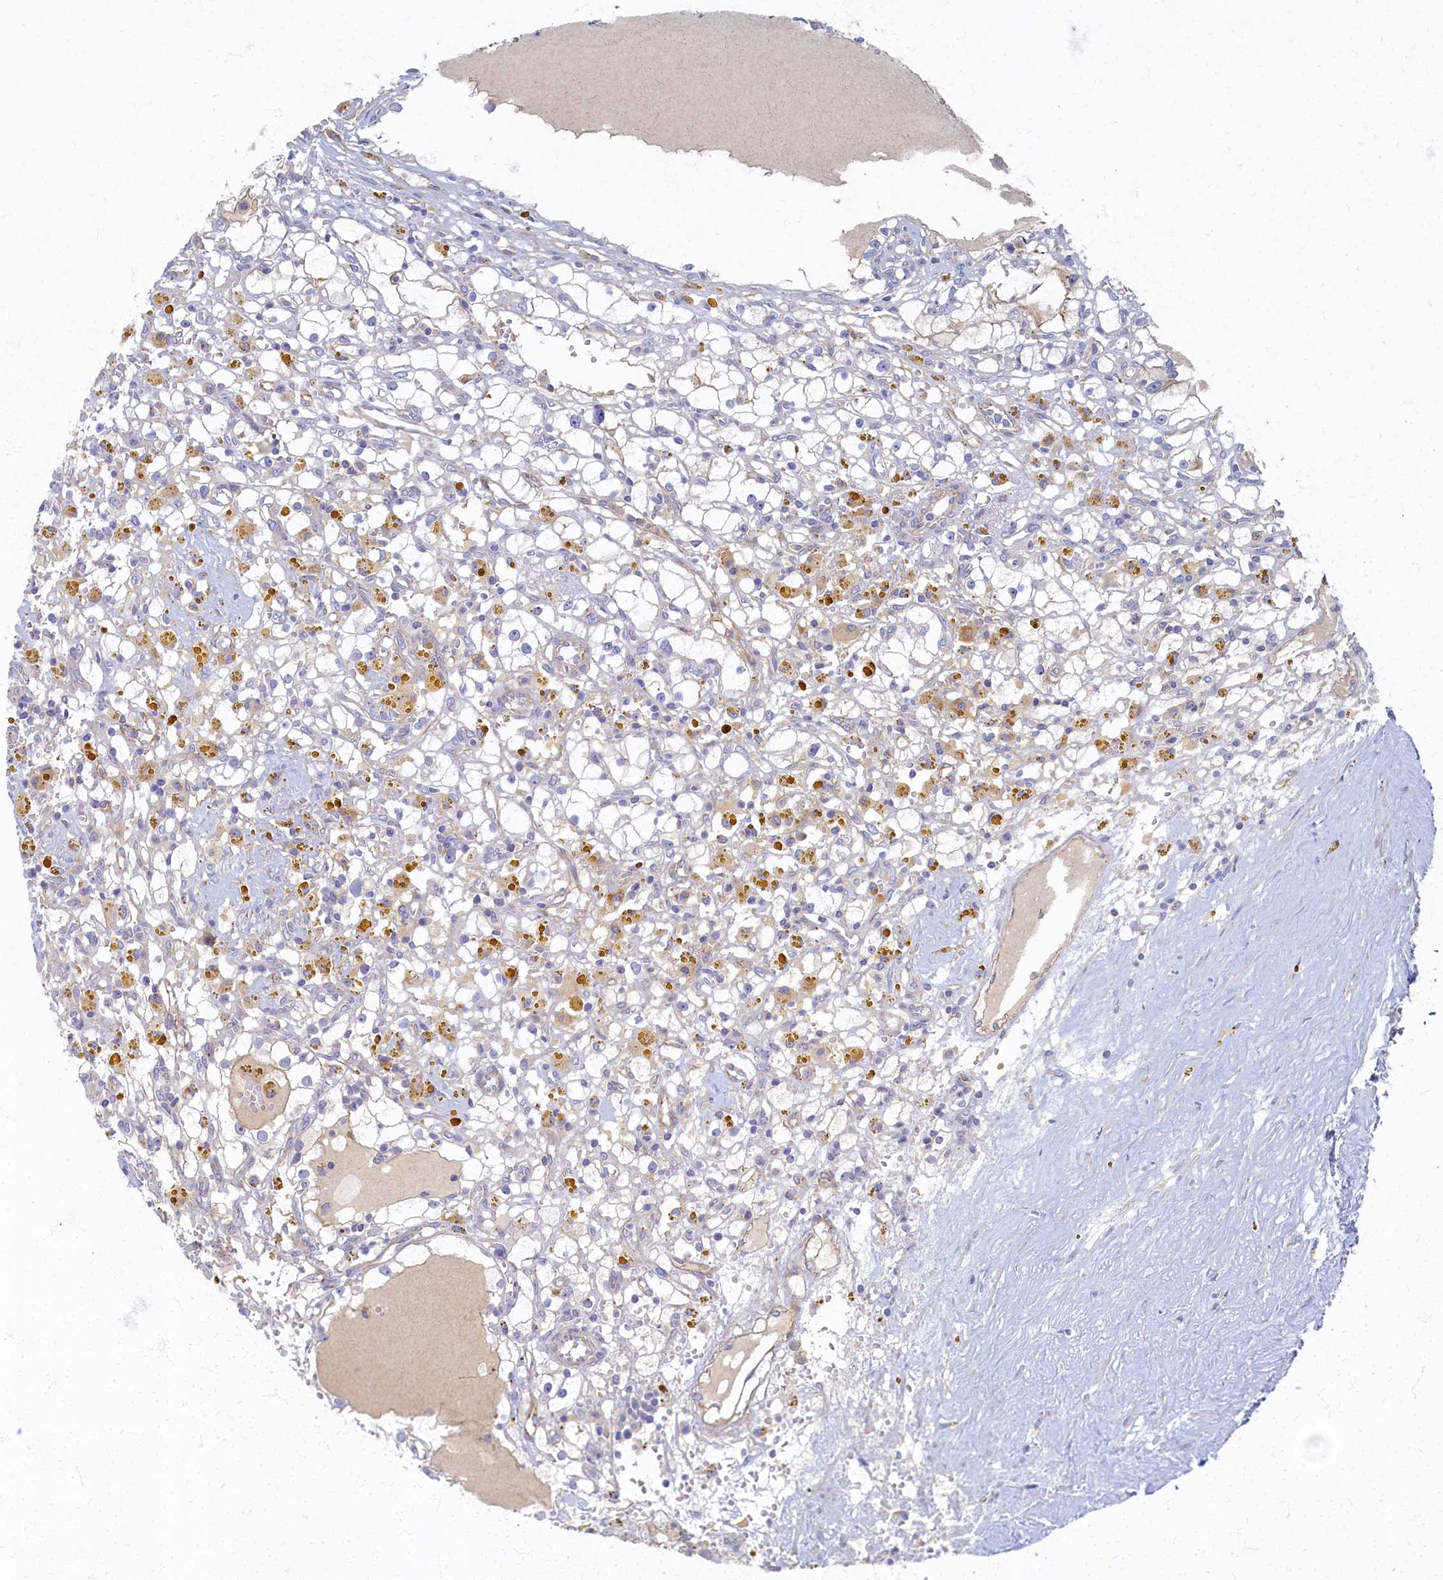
{"staining": {"intensity": "negative", "quantity": "none", "location": "none"}, "tissue": "renal cancer", "cell_type": "Tumor cells", "image_type": "cancer", "snomed": [{"axis": "morphology", "description": "Adenocarcinoma, NOS"}, {"axis": "topography", "description": "Kidney"}], "caption": "Protein analysis of renal cancer (adenocarcinoma) displays no significant staining in tumor cells.", "gene": "PSMG2", "patient": {"sex": "male", "age": 56}}